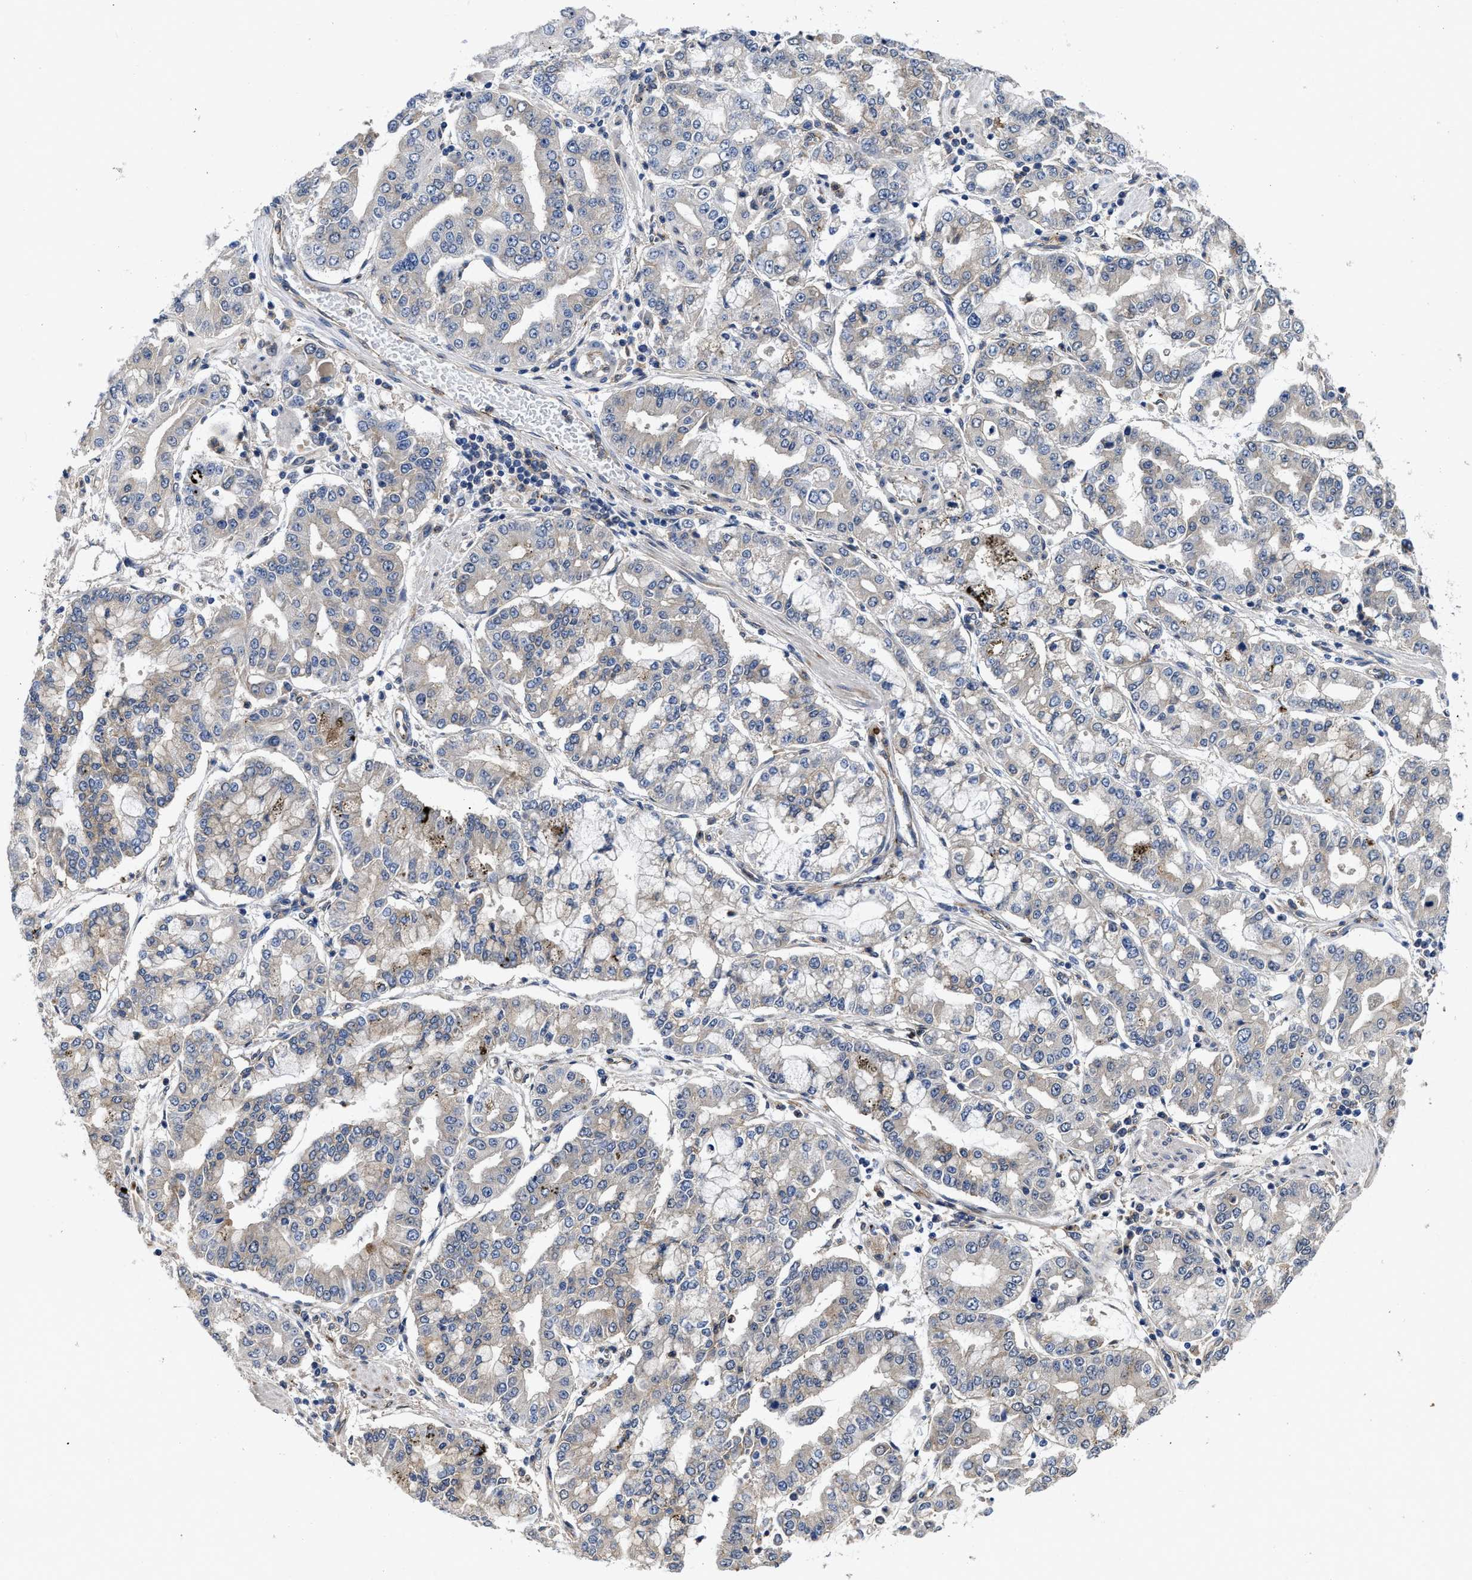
{"staining": {"intensity": "negative", "quantity": "none", "location": "none"}, "tissue": "stomach cancer", "cell_type": "Tumor cells", "image_type": "cancer", "snomed": [{"axis": "morphology", "description": "Adenocarcinoma, NOS"}, {"axis": "topography", "description": "Stomach"}], "caption": "This is an immunohistochemistry image of adenocarcinoma (stomach). There is no staining in tumor cells.", "gene": "PKD2", "patient": {"sex": "male", "age": 76}}